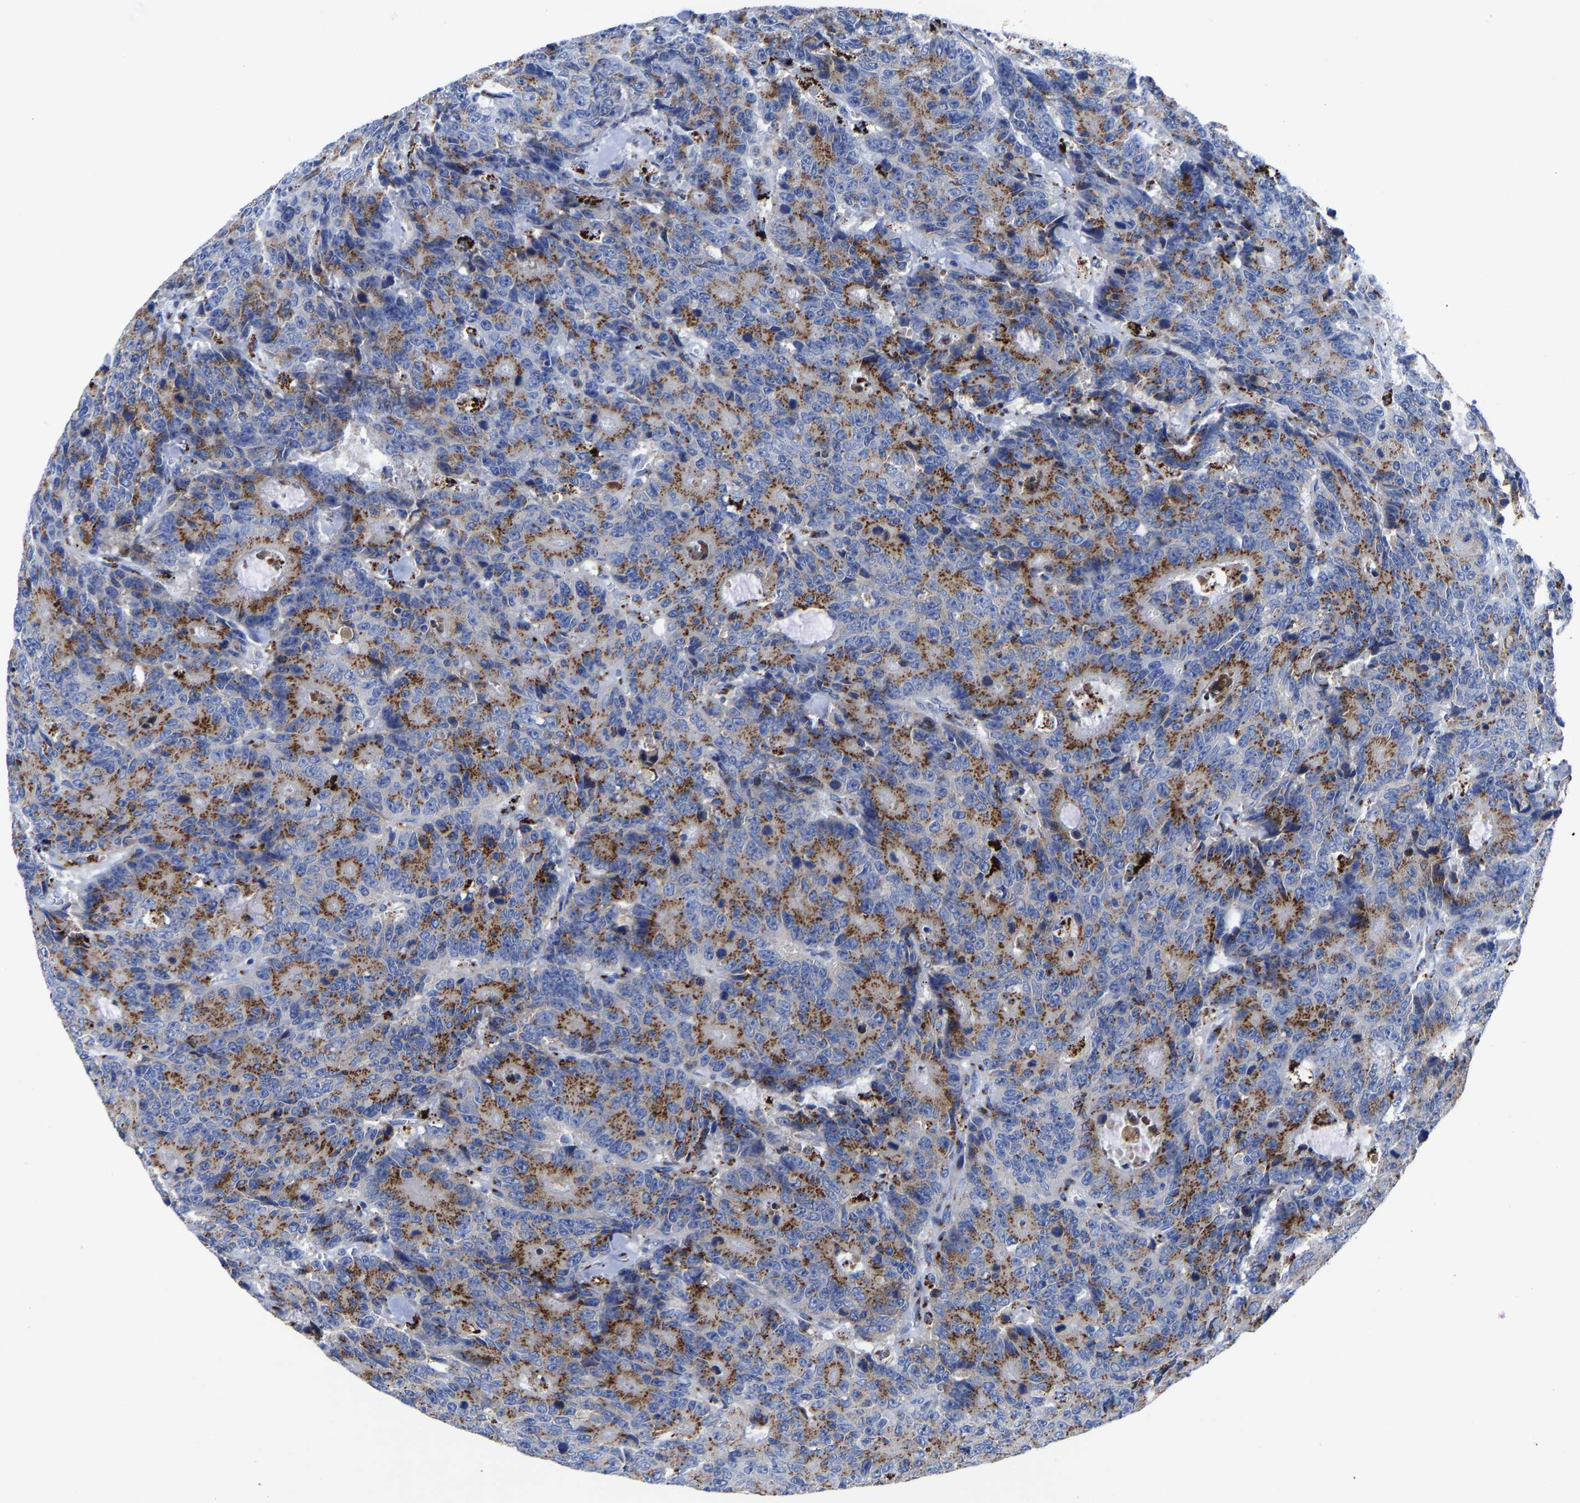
{"staining": {"intensity": "moderate", "quantity": ">75%", "location": "cytoplasmic/membranous"}, "tissue": "colorectal cancer", "cell_type": "Tumor cells", "image_type": "cancer", "snomed": [{"axis": "morphology", "description": "Adenocarcinoma, NOS"}, {"axis": "topography", "description": "Colon"}], "caption": "Immunohistochemical staining of human colorectal adenocarcinoma shows medium levels of moderate cytoplasmic/membranous protein staining in approximately >75% of tumor cells. The staining was performed using DAB (3,3'-diaminobenzidine) to visualize the protein expression in brown, while the nuclei were stained in blue with hematoxylin (Magnification: 20x).", "gene": "TMEM87A", "patient": {"sex": "female", "age": 86}}